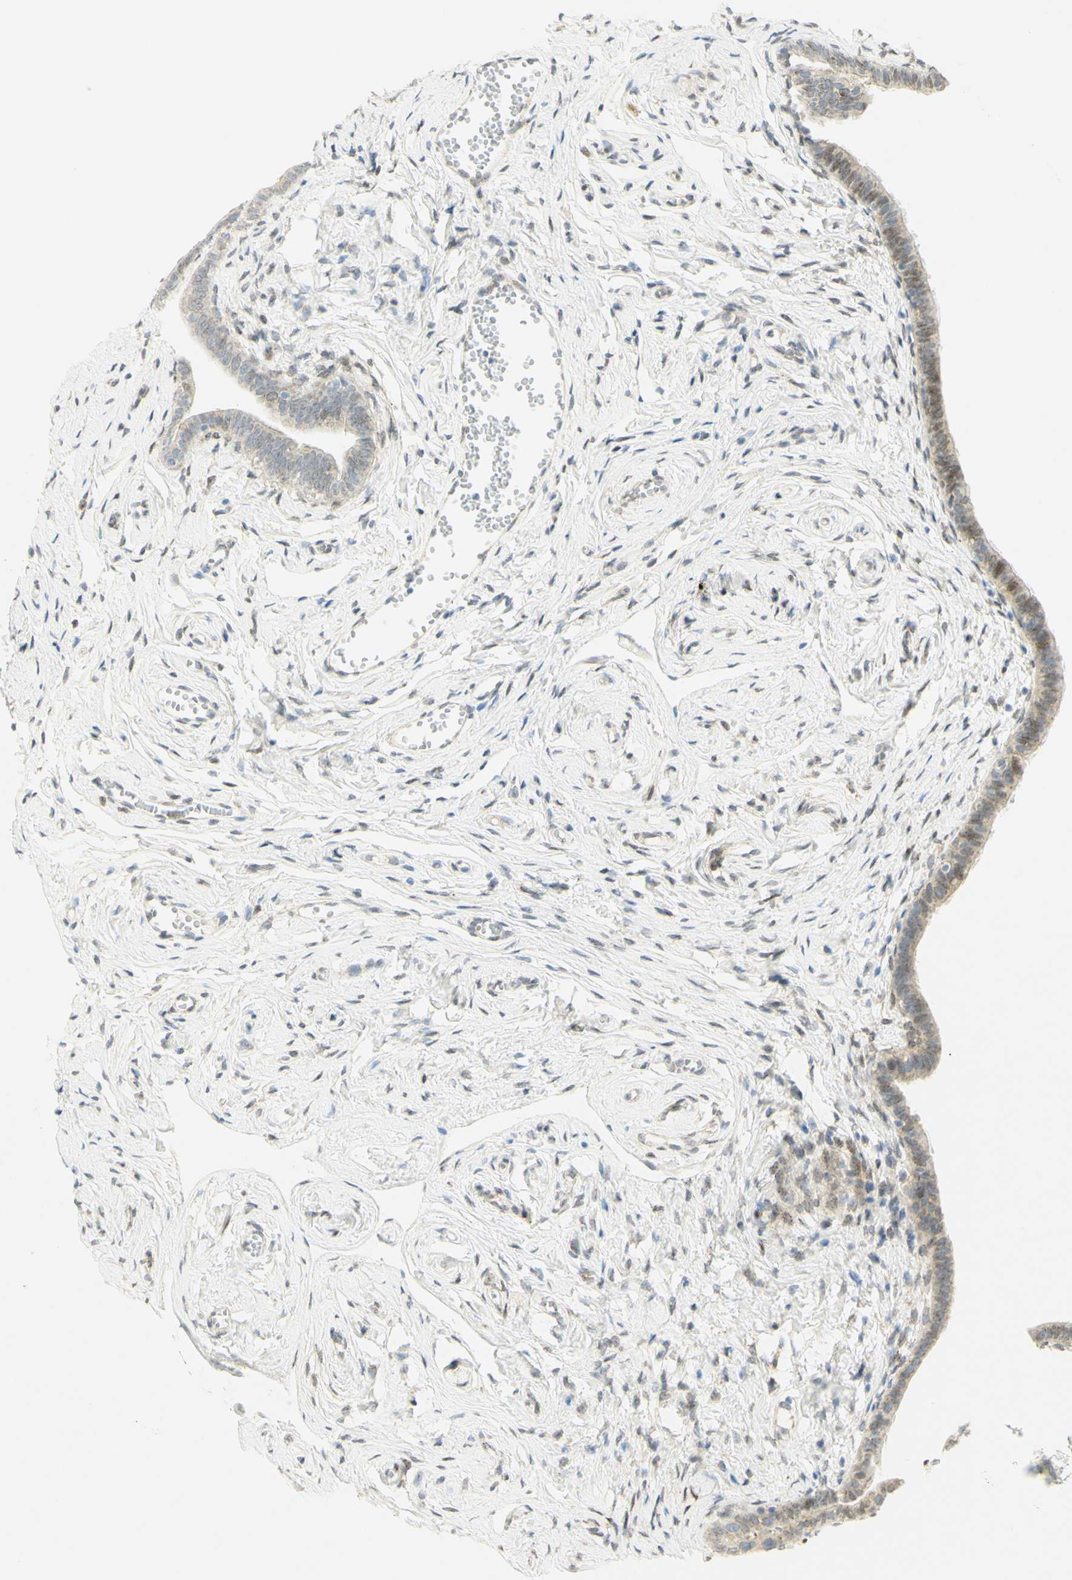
{"staining": {"intensity": "strong", "quantity": "<25%", "location": "nuclear"}, "tissue": "fallopian tube", "cell_type": "Glandular cells", "image_type": "normal", "snomed": [{"axis": "morphology", "description": "Normal tissue, NOS"}, {"axis": "topography", "description": "Fallopian tube"}], "caption": "Immunohistochemical staining of unremarkable human fallopian tube shows medium levels of strong nuclear expression in about <25% of glandular cells.", "gene": "E2F1", "patient": {"sex": "female", "age": 71}}